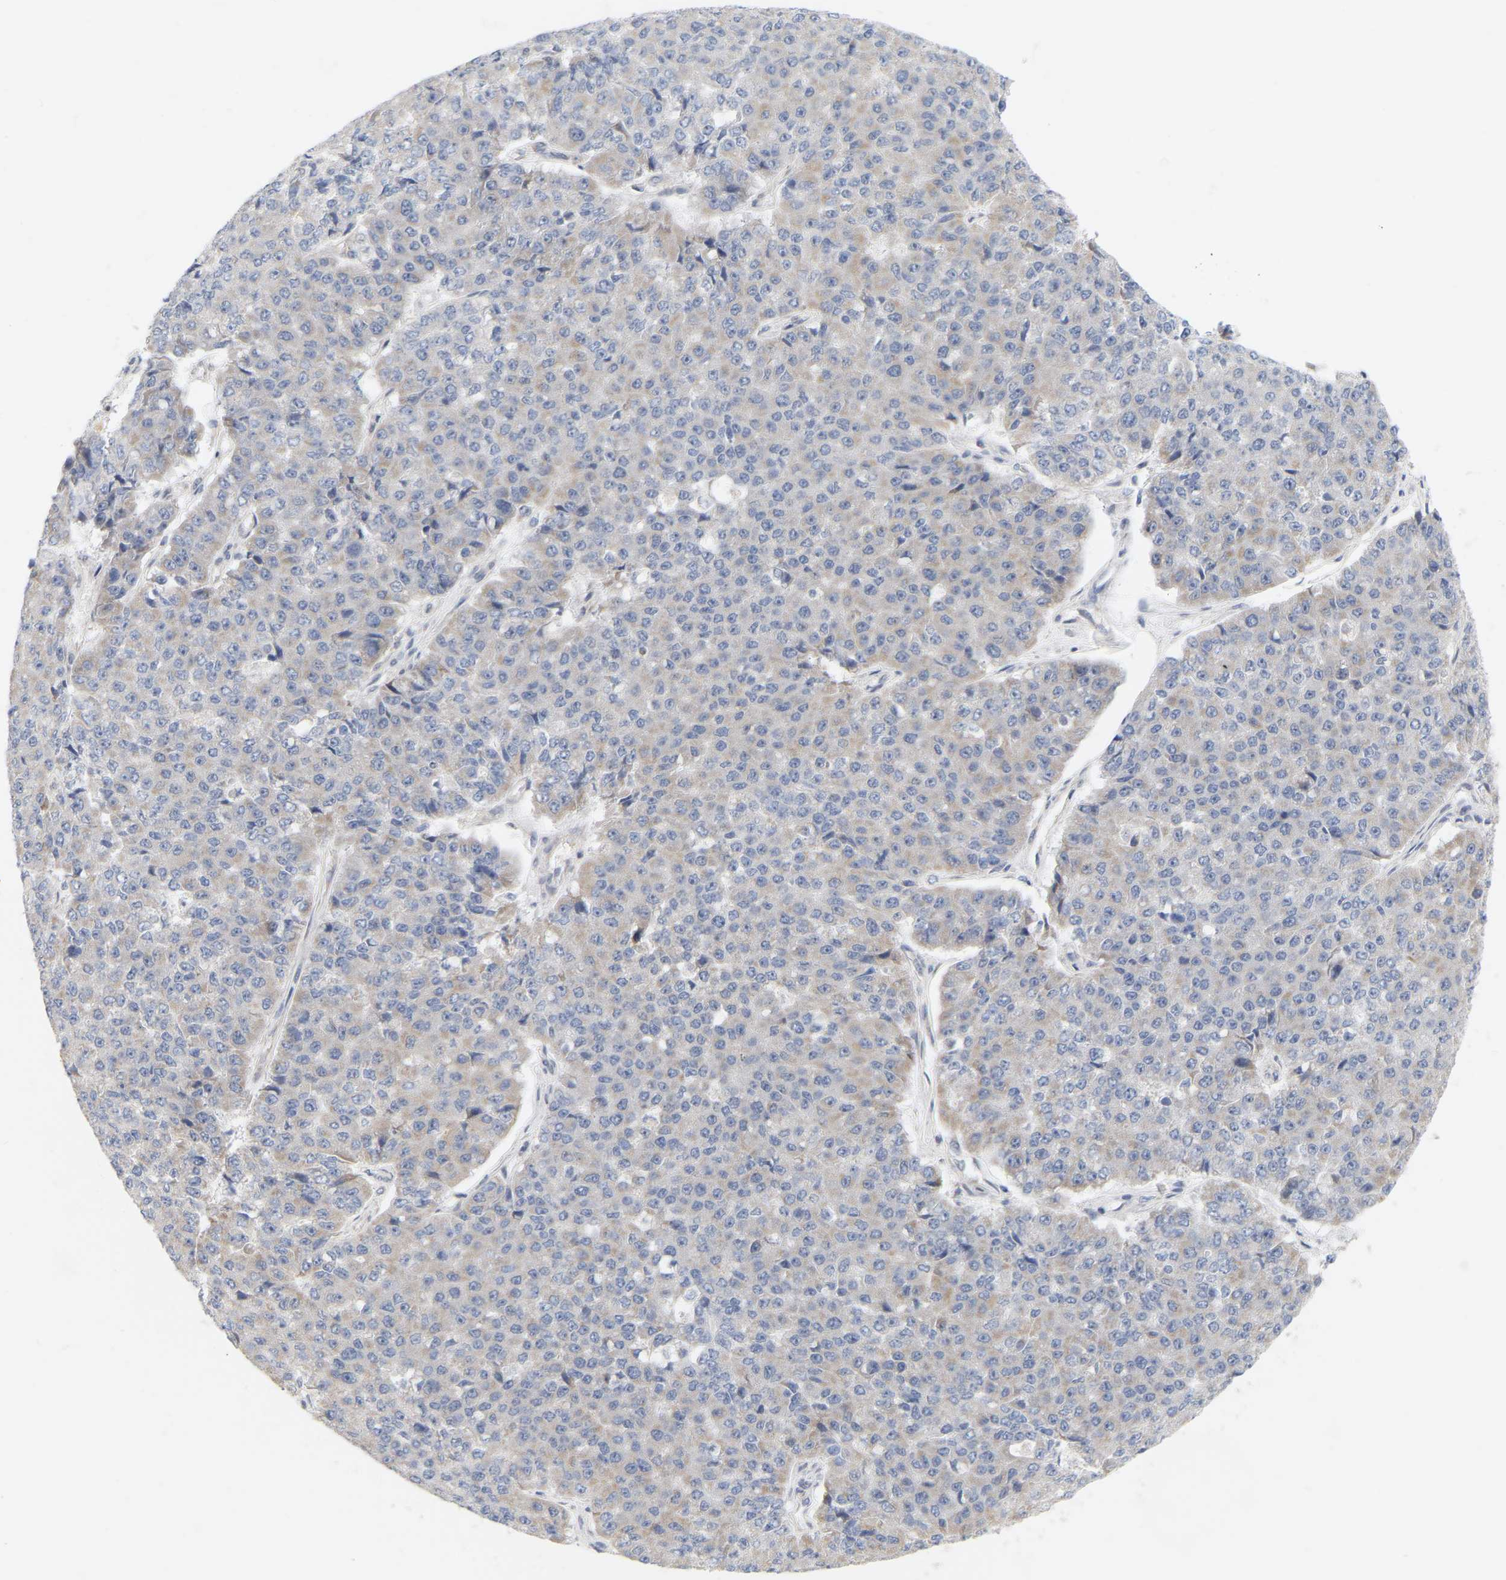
{"staining": {"intensity": "weak", "quantity": "<25%", "location": "cytoplasmic/membranous"}, "tissue": "pancreatic cancer", "cell_type": "Tumor cells", "image_type": "cancer", "snomed": [{"axis": "morphology", "description": "Adenocarcinoma, NOS"}, {"axis": "topography", "description": "Pancreas"}], "caption": "A micrograph of pancreatic cancer (adenocarcinoma) stained for a protein exhibits no brown staining in tumor cells.", "gene": "MINDY4", "patient": {"sex": "male", "age": 50}}